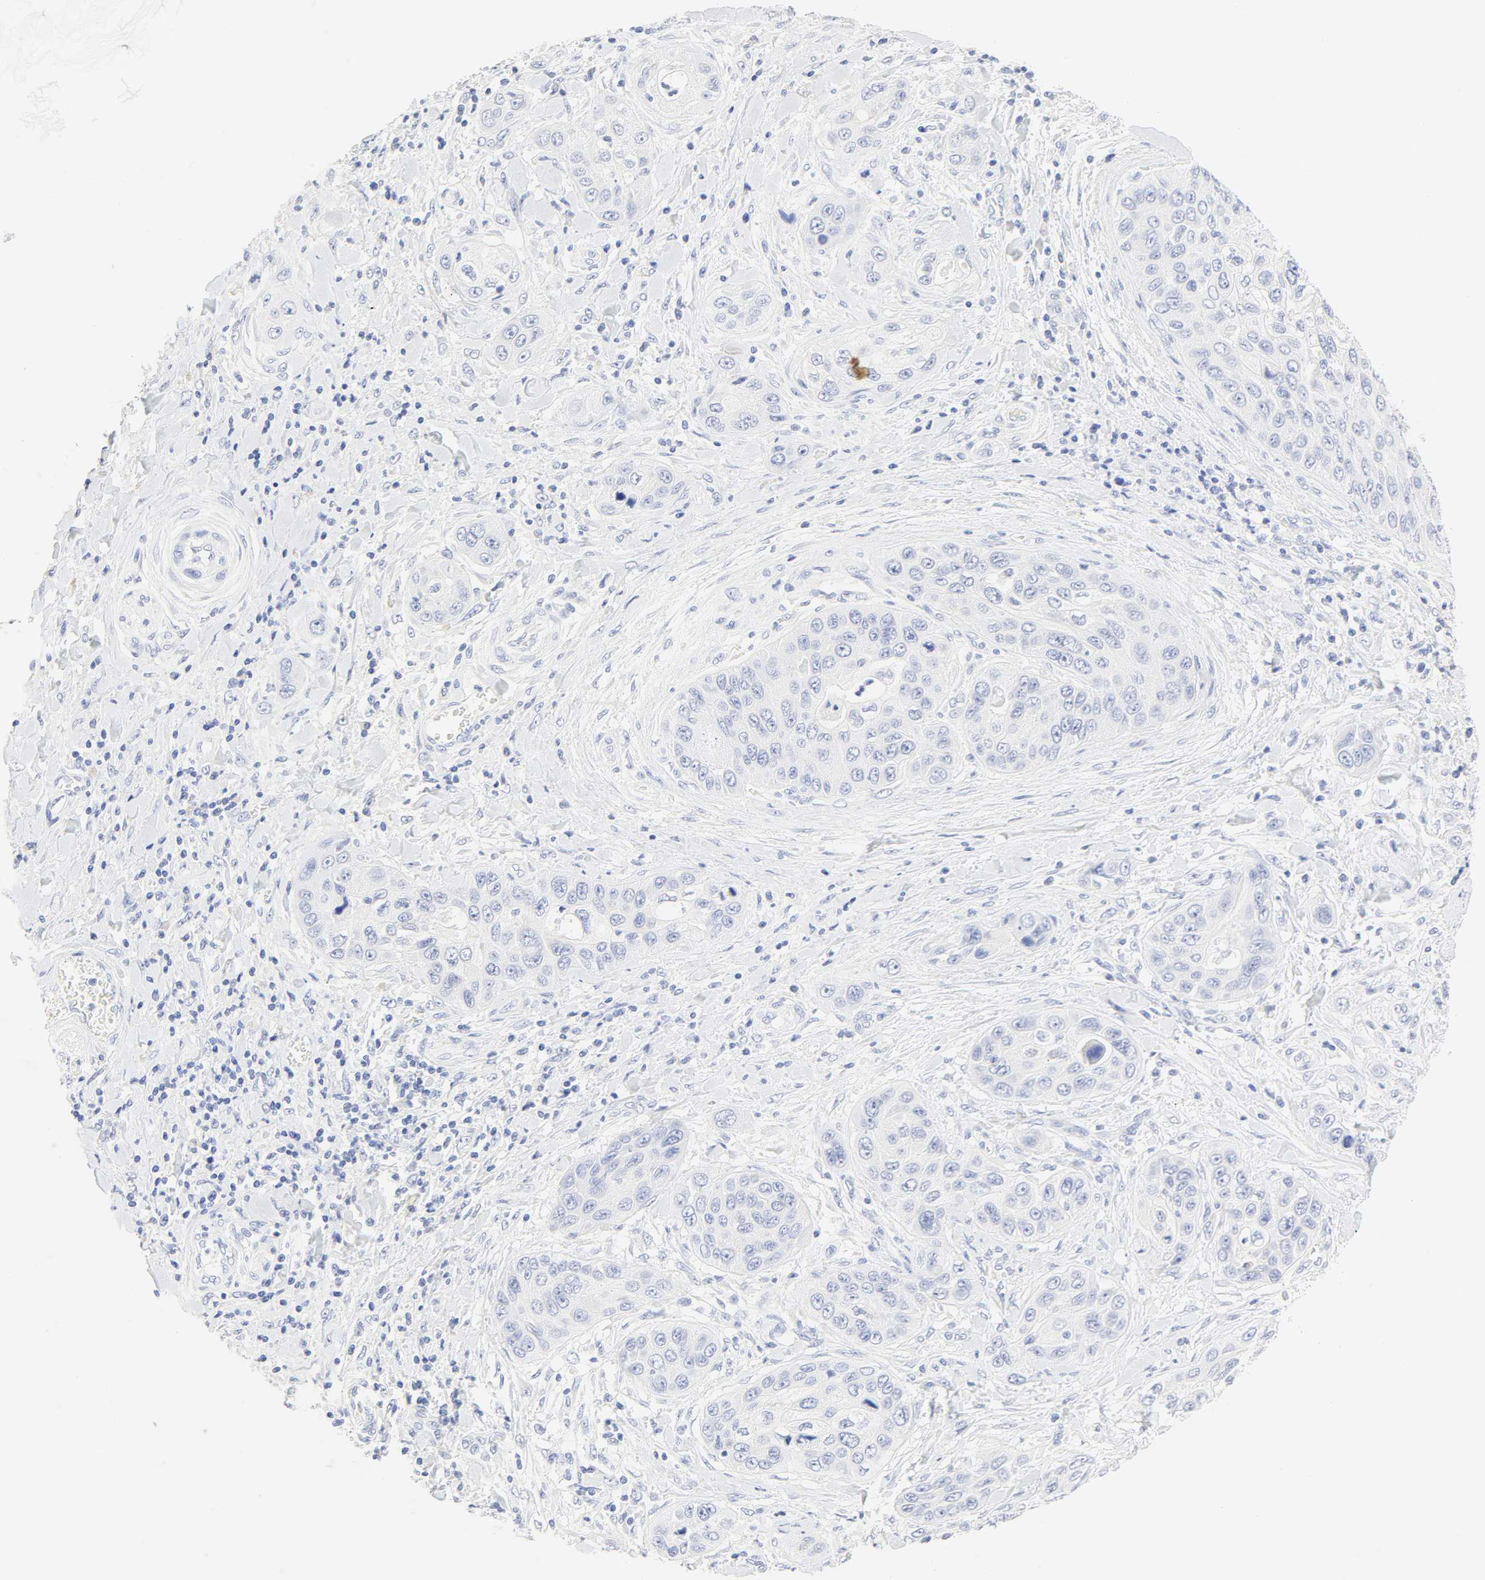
{"staining": {"intensity": "negative", "quantity": "none", "location": "none"}, "tissue": "pancreatic cancer", "cell_type": "Tumor cells", "image_type": "cancer", "snomed": [{"axis": "morphology", "description": "Adenocarcinoma, NOS"}, {"axis": "topography", "description": "Pancreas"}], "caption": "This histopathology image is of adenocarcinoma (pancreatic) stained with immunohistochemistry (IHC) to label a protein in brown with the nuclei are counter-stained blue. There is no staining in tumor cells. (DAB (3,3'-diaminobenzidine) IHC with hematoxylin counter stain).", "gene": "SLCO1B3", "patient": {"sex": "female", "age": 70}}